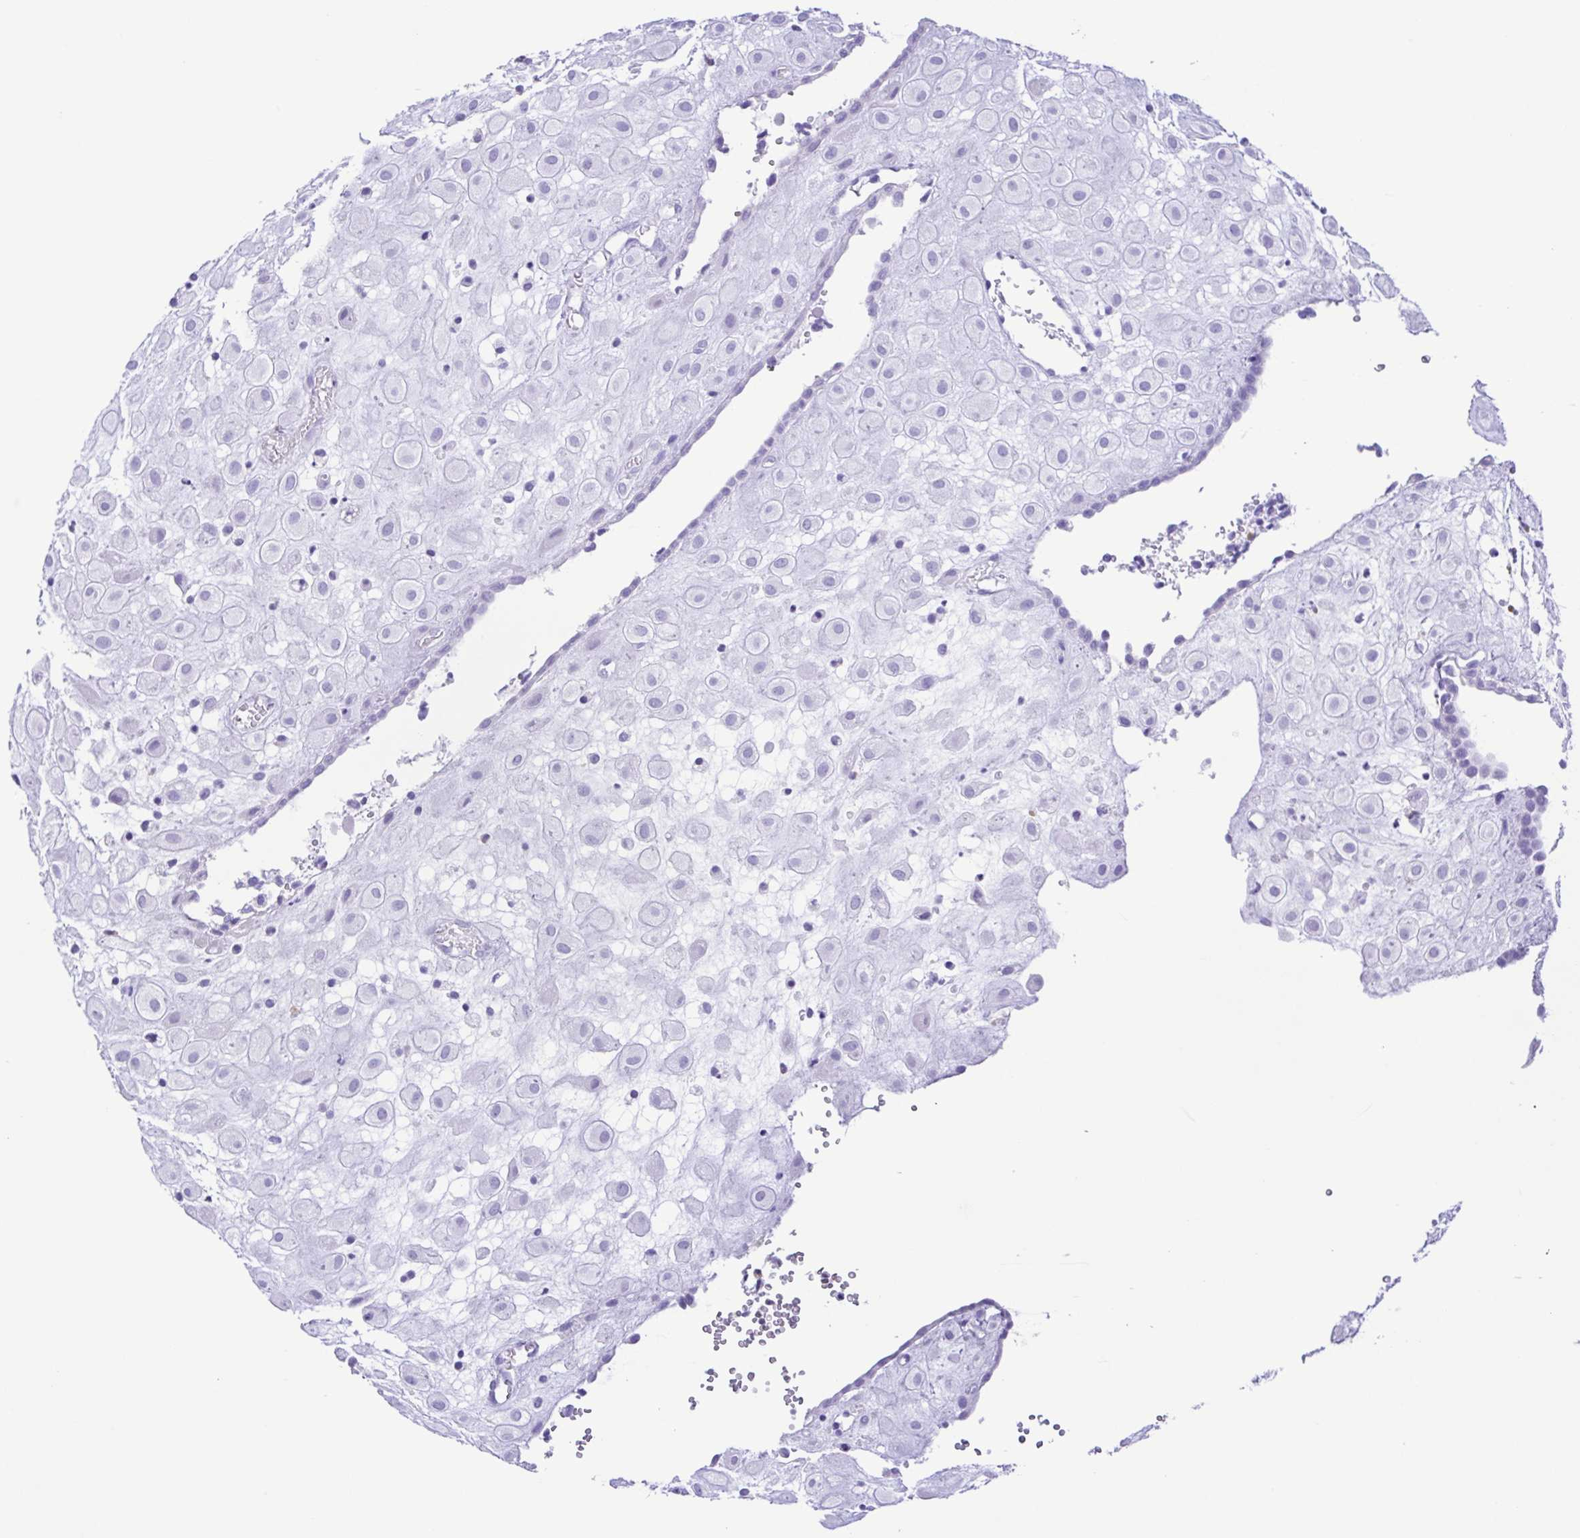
{"staining": {"intensity": "negative", "quantity": "none", "location": "none"}, "tissue": "placenta", "cell_type": "Decidual cells", "image_type": "normal", "snomed": [{"axis": "morphology", "description": "Normal tissue, NOS"}, {"axis": "topography", "description": "Placenta"}], "caption": "Immunohistochemistry histopathology image of benign placenta: placenta stained with DAB (3,3'-diaminobenzidine) reveals no significant protein positivity in decidual cells.", "gene": "GPR17", "patient": {"sex": "female", "age": 24}}